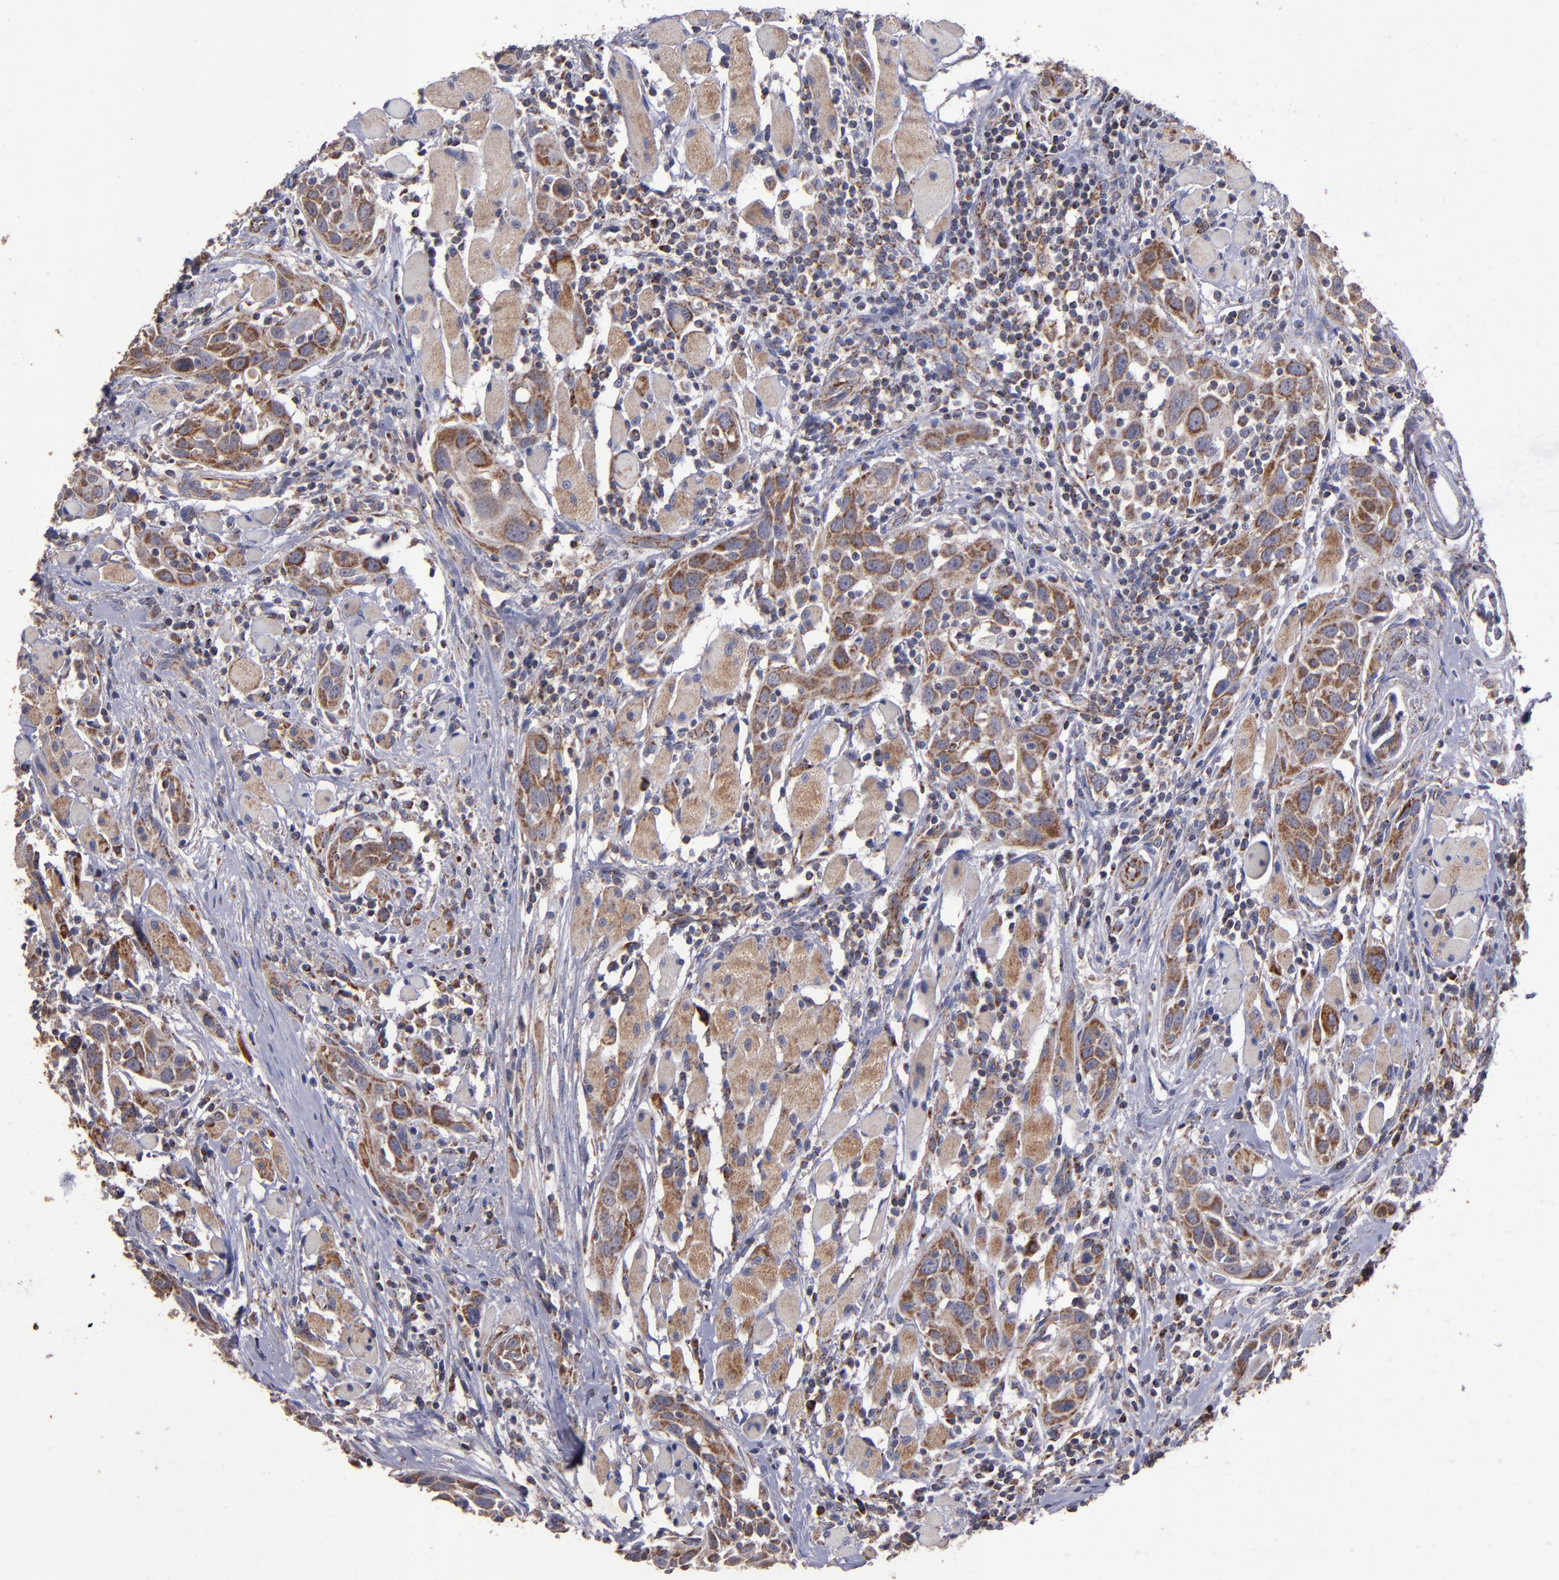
{"staining": {"intensity": "weak", "quantity": ">75%", "location": "cytoplasmic/membranous"}, "tissue": "head and neck cancer", "cell_type": "Tumor cells", "image_type": "cancer", "snomed": [{"axis": "morphology", "description": "Squamous cell carcinoma, NOS"}, {"axis": "topography", "description": "Oral tissue"}, {"axis": "topography", "description": "Head-Neck"}], "caption": "Head and neck cancer (squamous cell carcinoma) stained with DAB IHC shows low levels of weak cytoplasmic/membranous expression in about >75% of tumor cells. Using DAB (3,3'-diaminobenzidine) (brown) and hematoxylin (blue) stains, captured at high magnification using brightfield microscopy.", "gene": "TIMM9", "patient": {"sex": "female", "age": 50}}